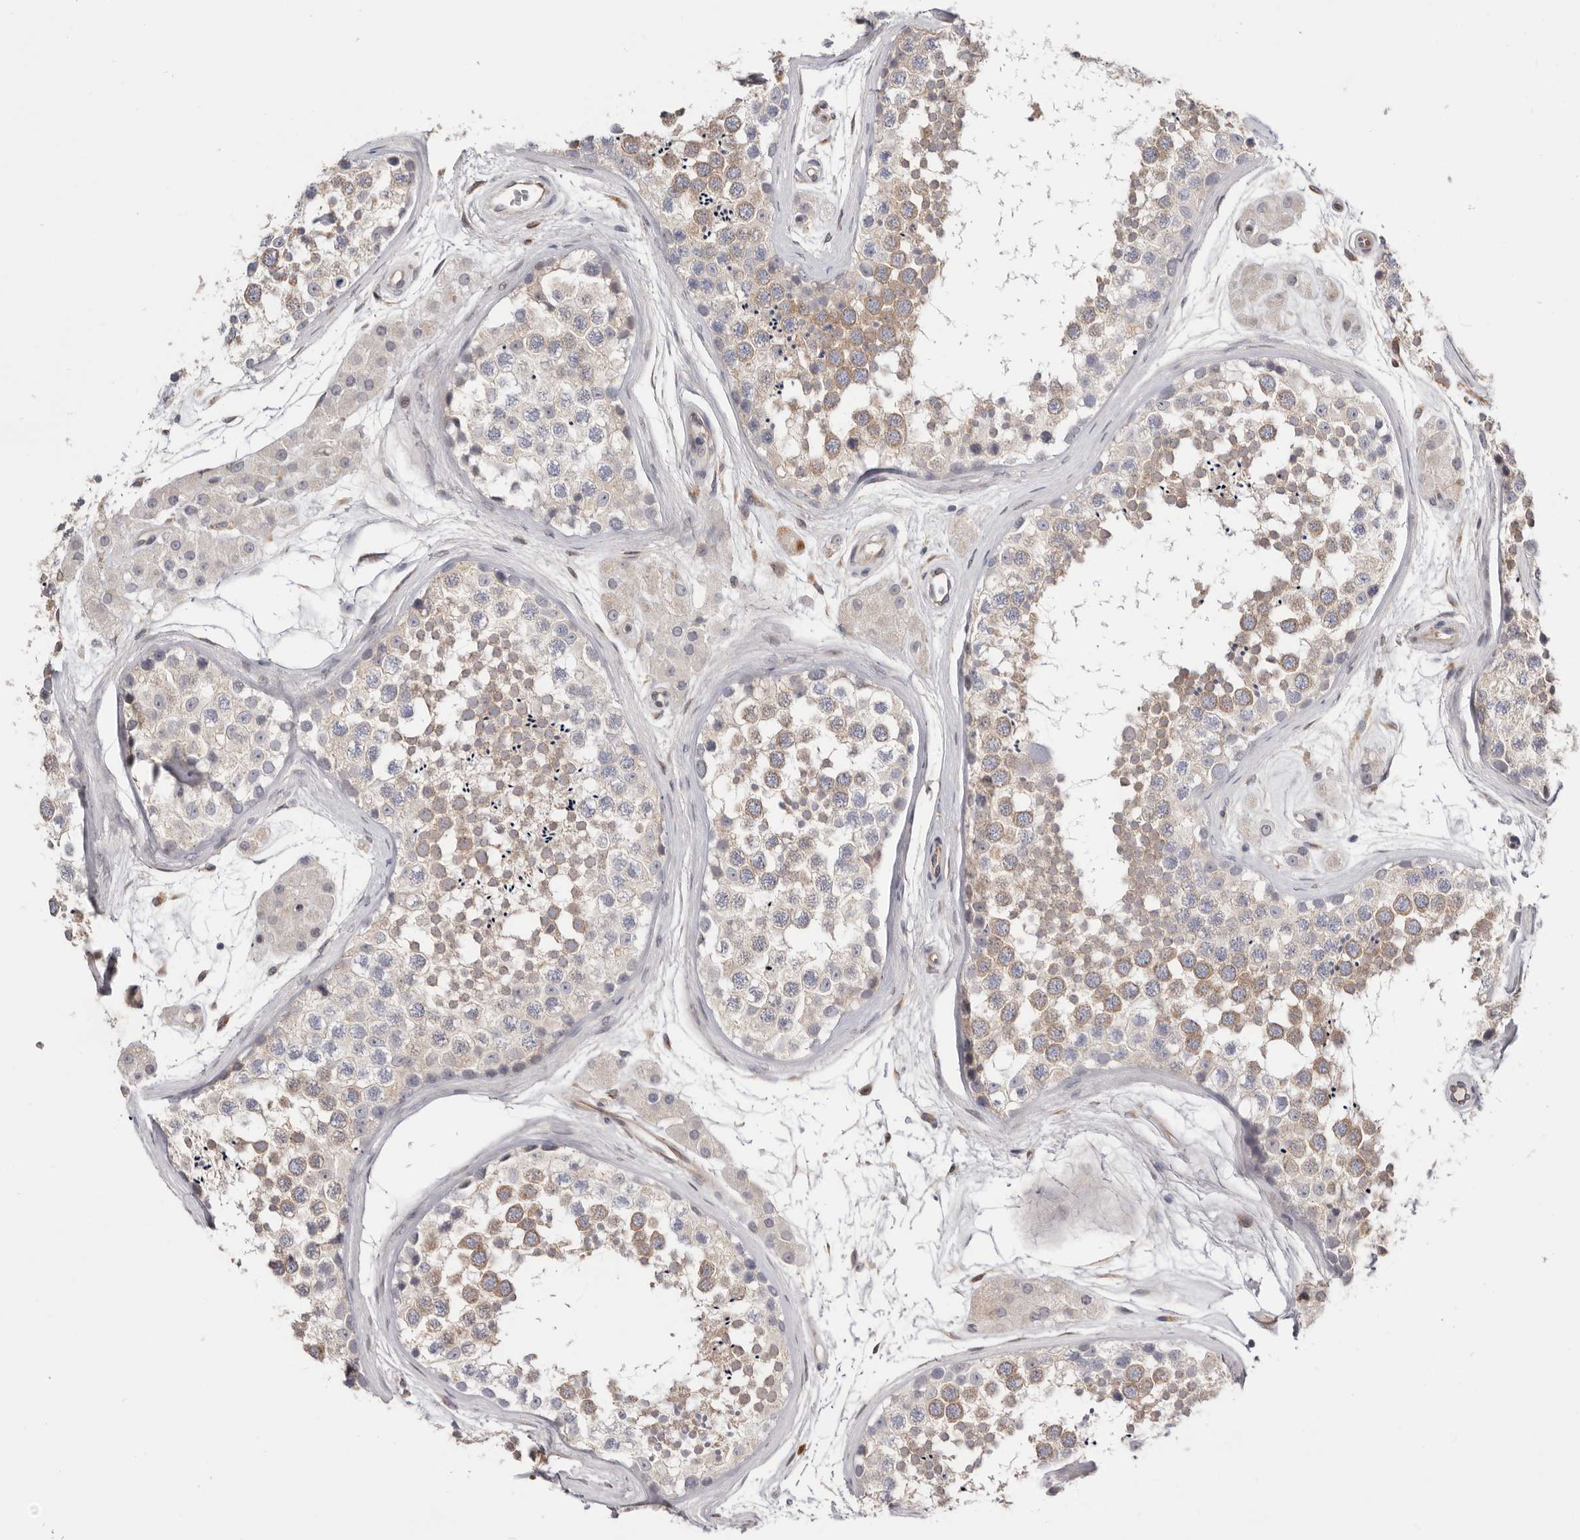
{"staining": {"intensity": "weak", "quantity": "25%-75%", "location": "cytoplasmic/membranous"}, "tissue": "testis", "cell_type": "Cells in seminiferous ducts", "image_type": "normal", "snomed": [{"axis": "morphology", "description": "Normal tissue, NOS"}, {"axis": "topography", "description": "Testis"}], "caption": "Cells in seminiferous ducts exhibit low levels of weak cytoplasmic/membranous expression in about 25%-75% of cells in unremarkable testis.", "gene": "USH1C", "patient": {"sex": "male", "age": 56}}